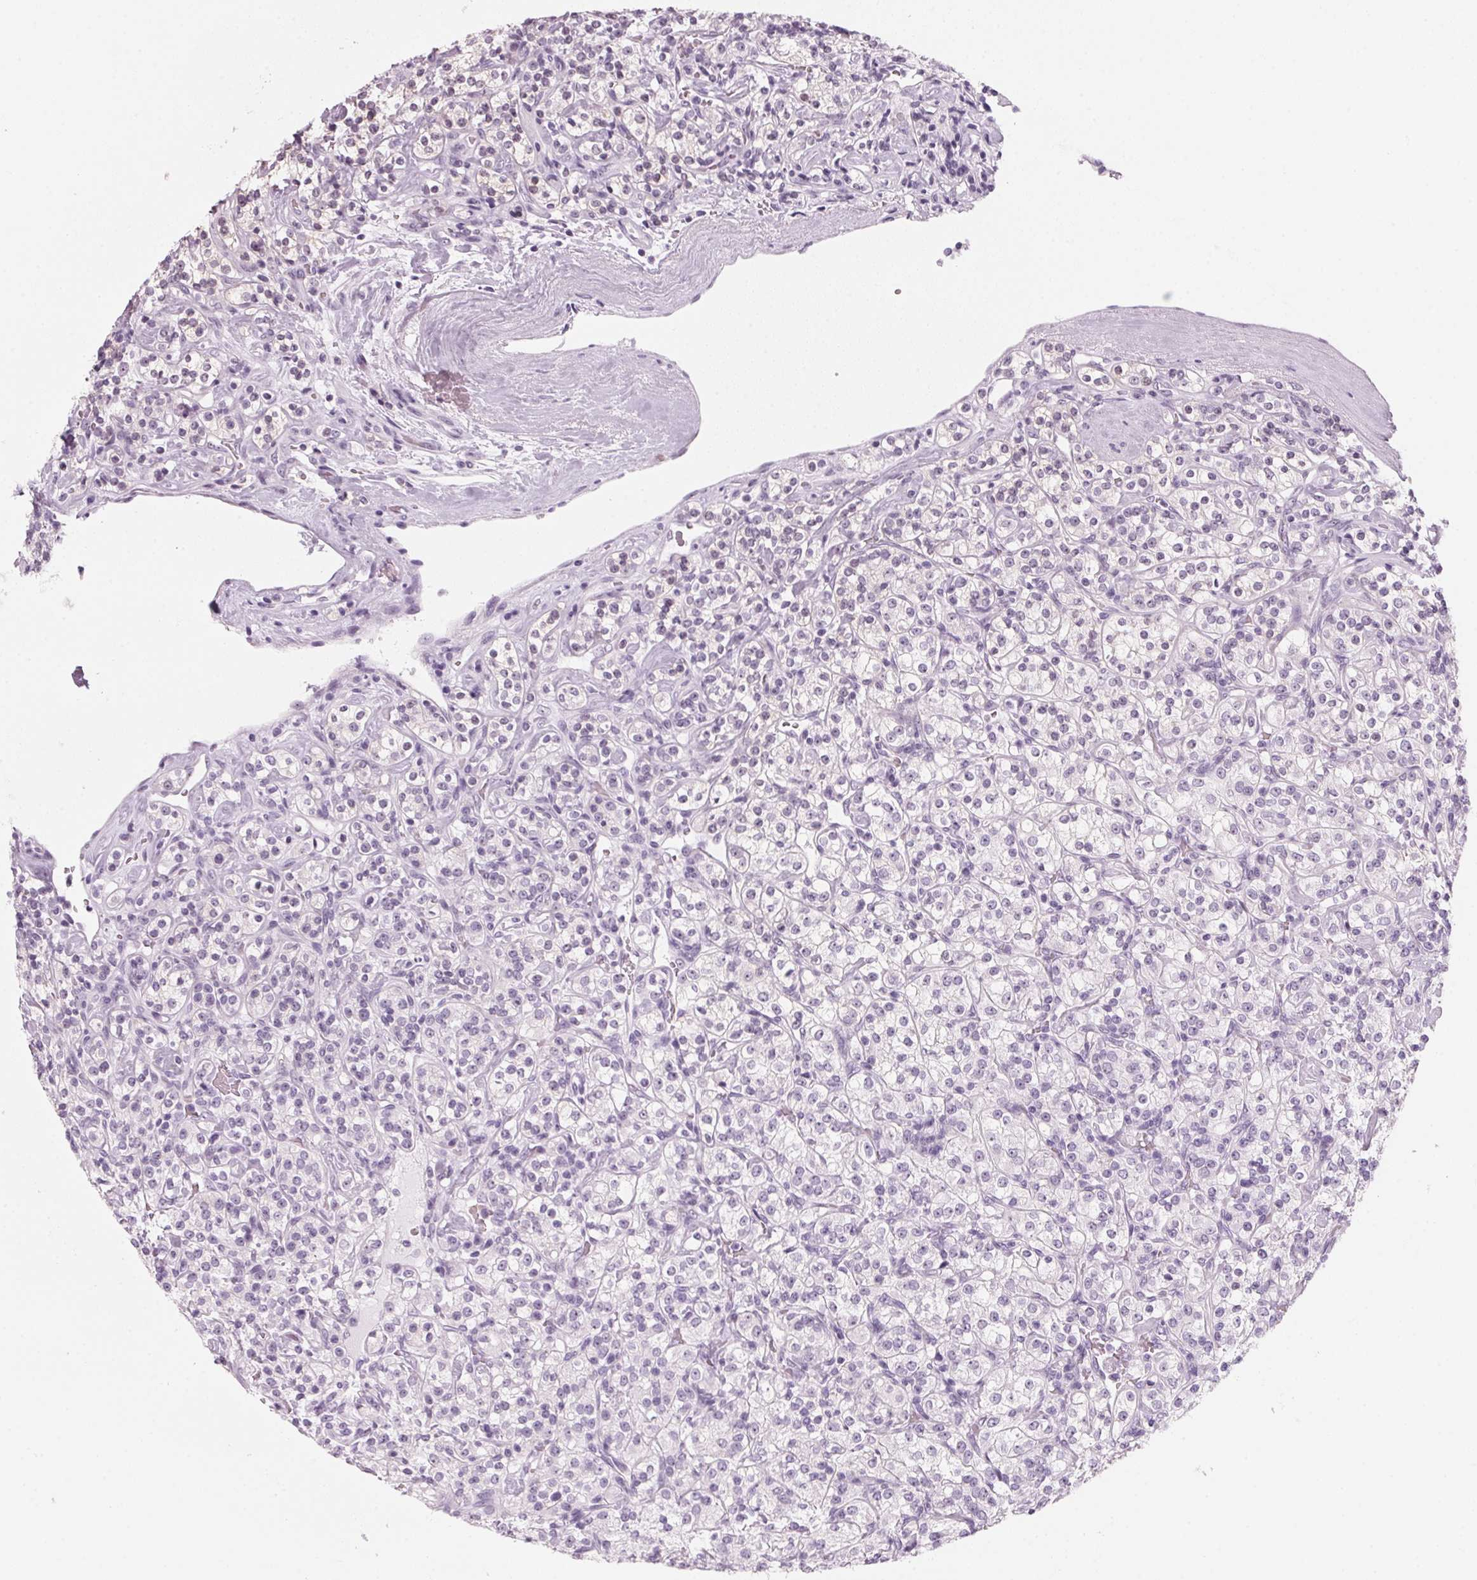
{"staining": {"intensity": "negative", "quantity": "none", "location": "none"}, "tissue": "renal cancer", "cell_type": "Tumor cells", "image_type": "cancer", "snomed": [{"axis": "morphology", "description": "Adenocarcinoma, NOS"}, {"axis": "topography", "description": "Kidney"}], "caption": "This is an immunohistochemistry image of human renal cancer (adenocarcinoma). There is no staining in tumor cells.", "gene": "DNTTIP2", "patient": {"sex": "male", "age": 77}}